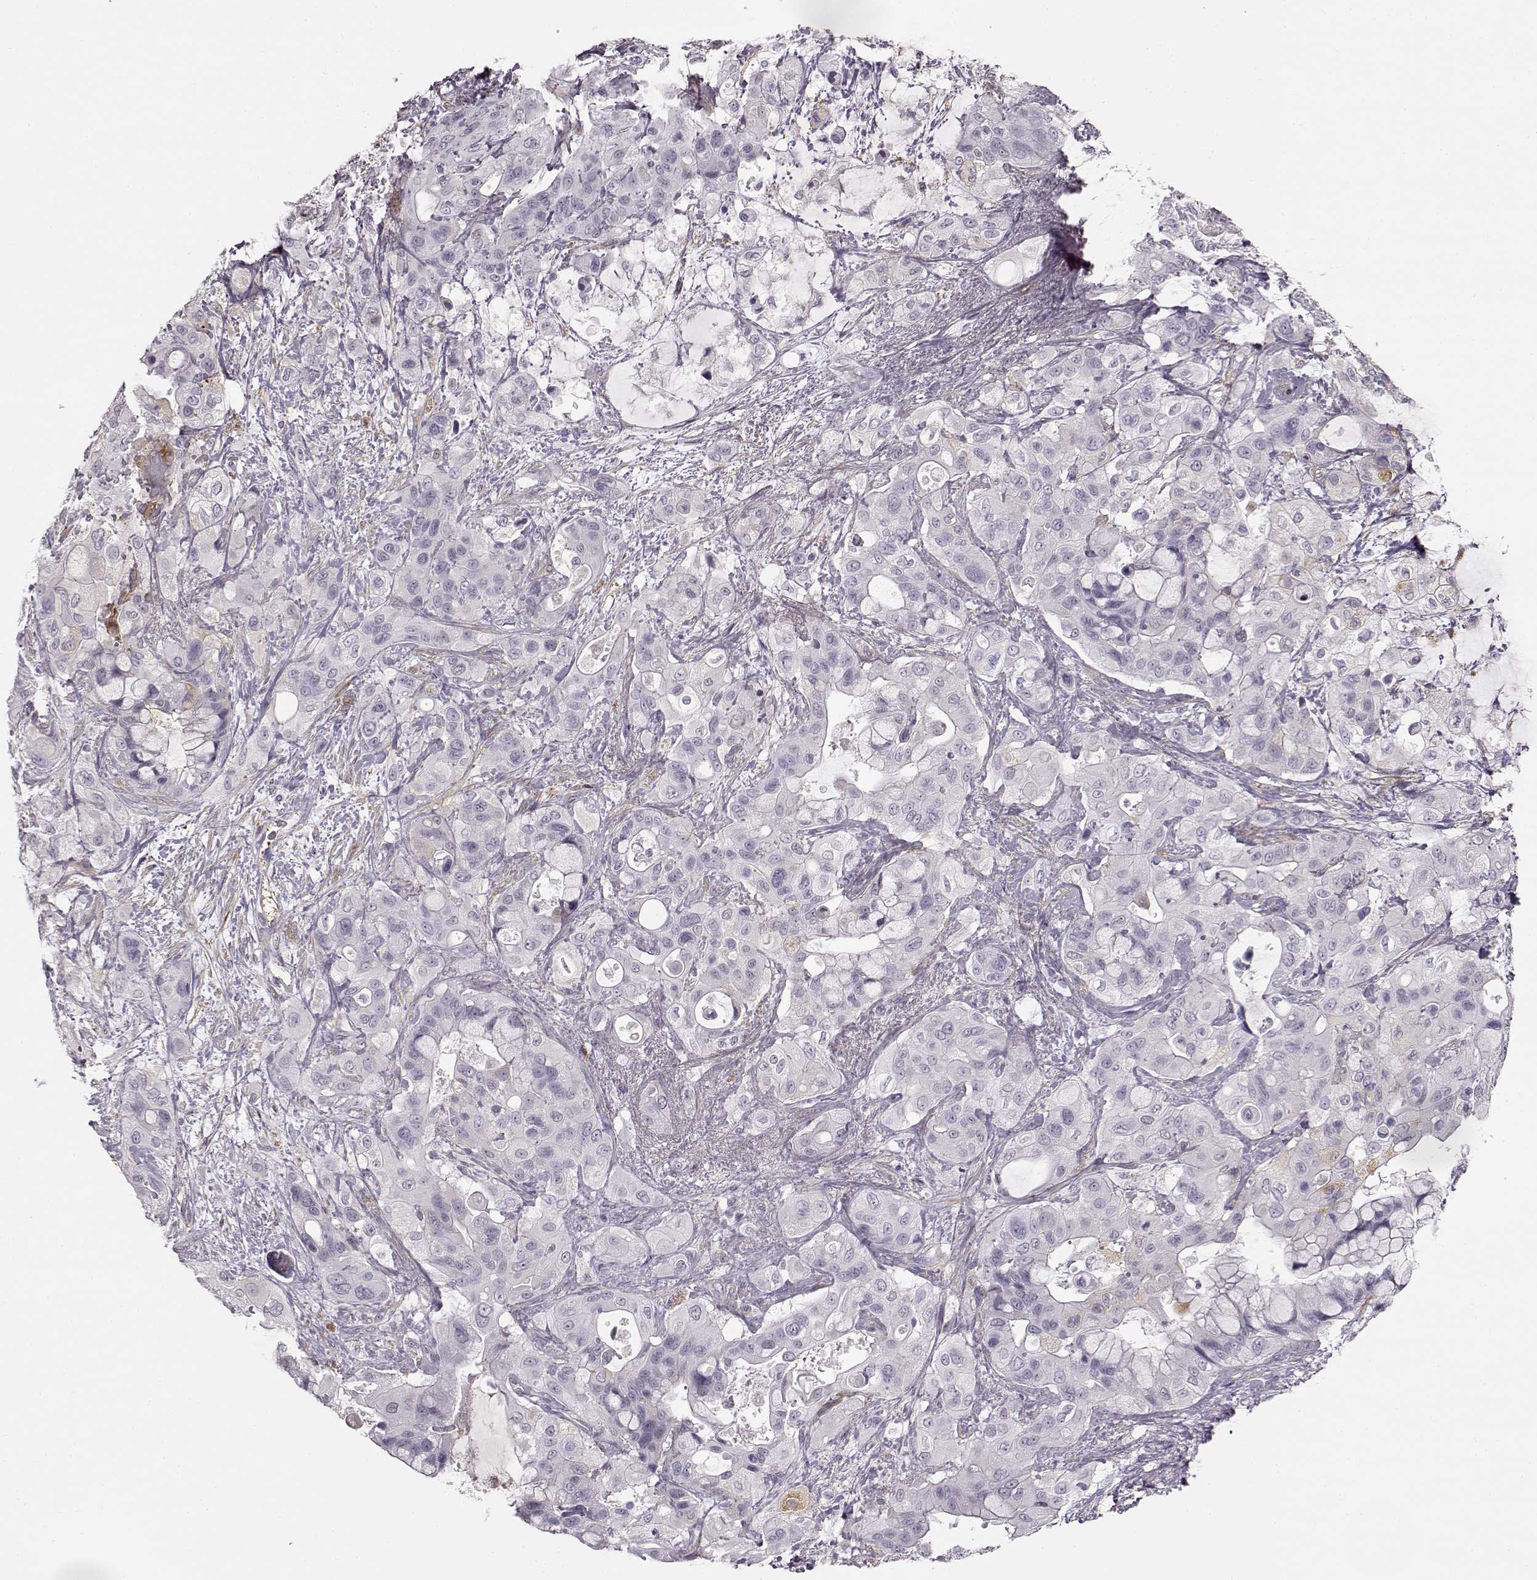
{"staining": {"intensity": "negative", "quantity": "none", "location": "none"}, "tissue": "pancreatic cancer", "cell_type": "Tumor cells", "image_type": "cancer", "snomed": [{"axis": "morphology", "description": "Adenocarcinoma, NOS"}, {"axis": "topography", "description": "Pancreas"}], "caption": "High power microscopy histopathology image of an IHC histopathology image of pancreatic adenocarcinoma, revealing no significant staining in tumor cells. The staining is performed using DAB brown chromogen with nuclei counter-stained in using hematoxylin.", "gene": "TRIM69", "patient": {"sex": "male", "age": 71}}